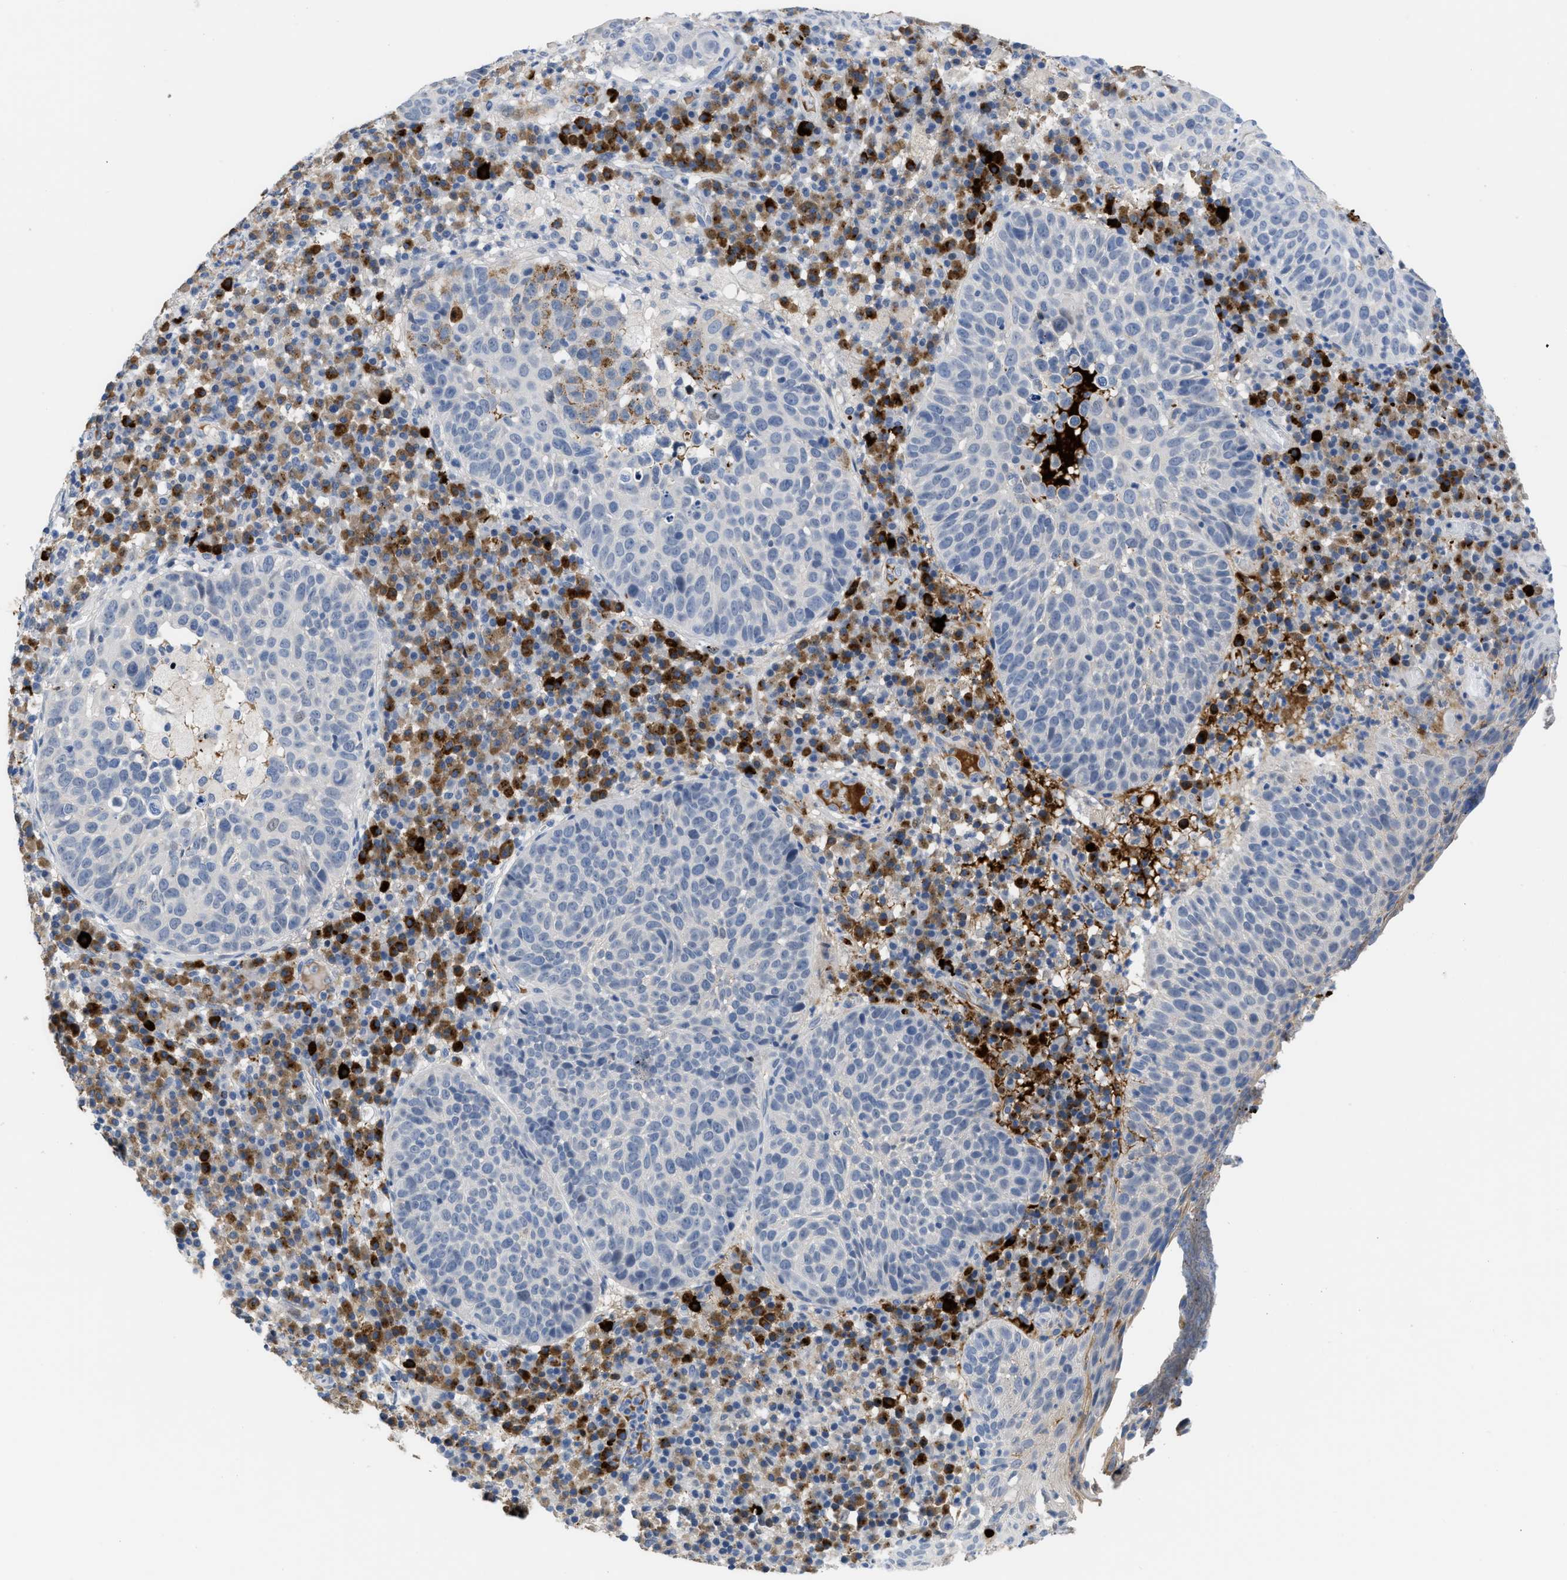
{"staining": {"intensity": "negative", "quantity": "none", "location": "none"}, "tissue": "skin cancer", "cell_type": "Tumor cells", "image_type": "cancer", "snomed": [{"axis": "morphology", "description": "Squamous cell carcinoma in situ, NOS"}, {"axis": "morphology", "description": "Squamous cell carcinoma, NOS"}, {"axis": "topography", "description": "Skin"}], "caption": "Immunohistochemistry (IHC) of skin cancer (squamous cell carcinoma) shows no staining in tumor cells.", "gene": "OR9K2", "patient": {"sex": "male", "age": 93}}